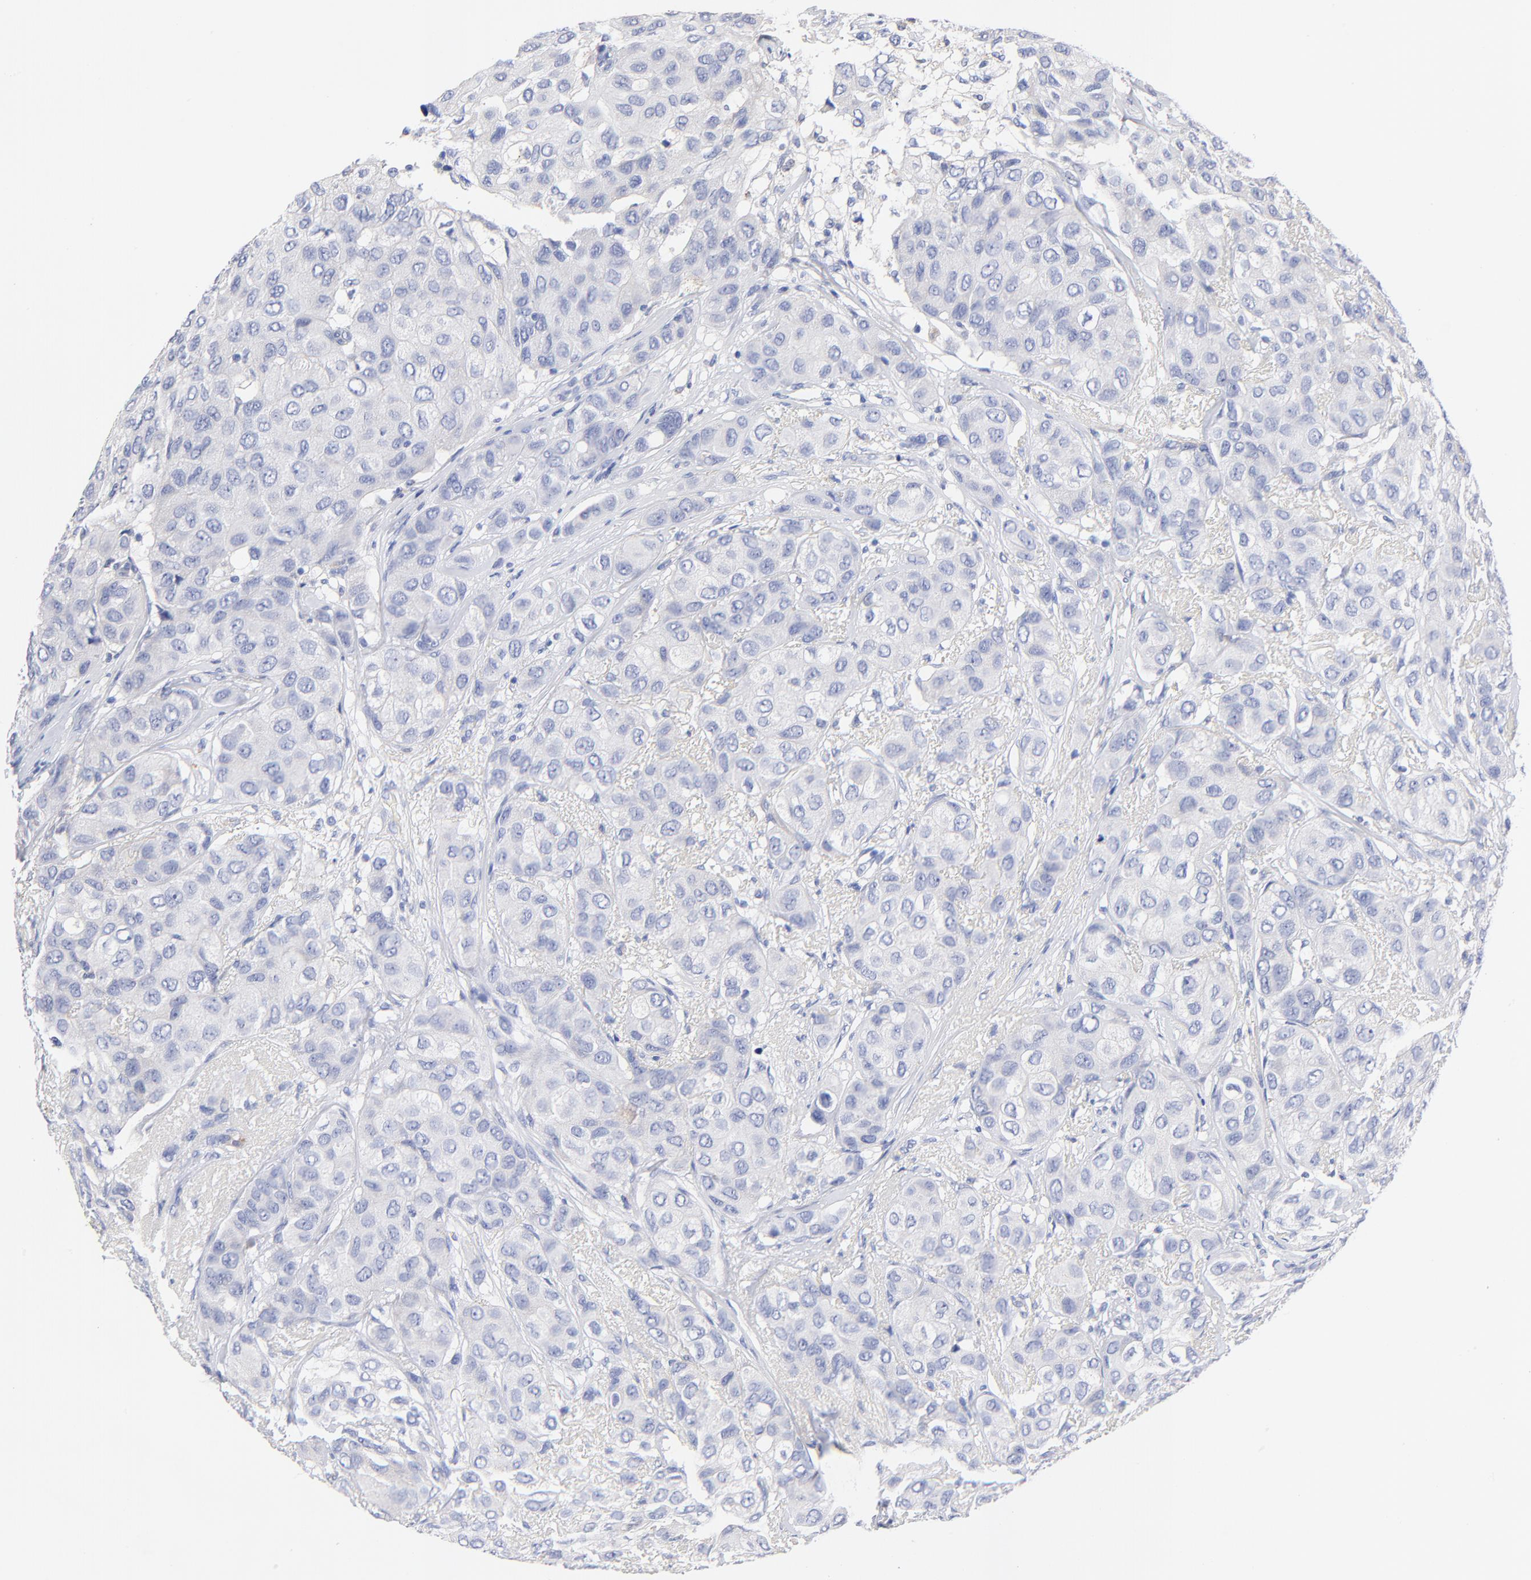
{"staining": {"intensity": "negative", "quantity": "none", "location": "none"}, "tissue": "breast cancer", "cell_type": "Tumor cells", "image_type": "cancer", "snomed": [{"axis": "morphology", "description": "Duct carcinoma"}, {"axis": "topography", "description": "Breast"}], "caption": "Tumor cells show no significant protein staining in invasive ductal carcinoma (breast).", "gene": "FBXO10", "patient": {"sex": "female", "age": 68}}